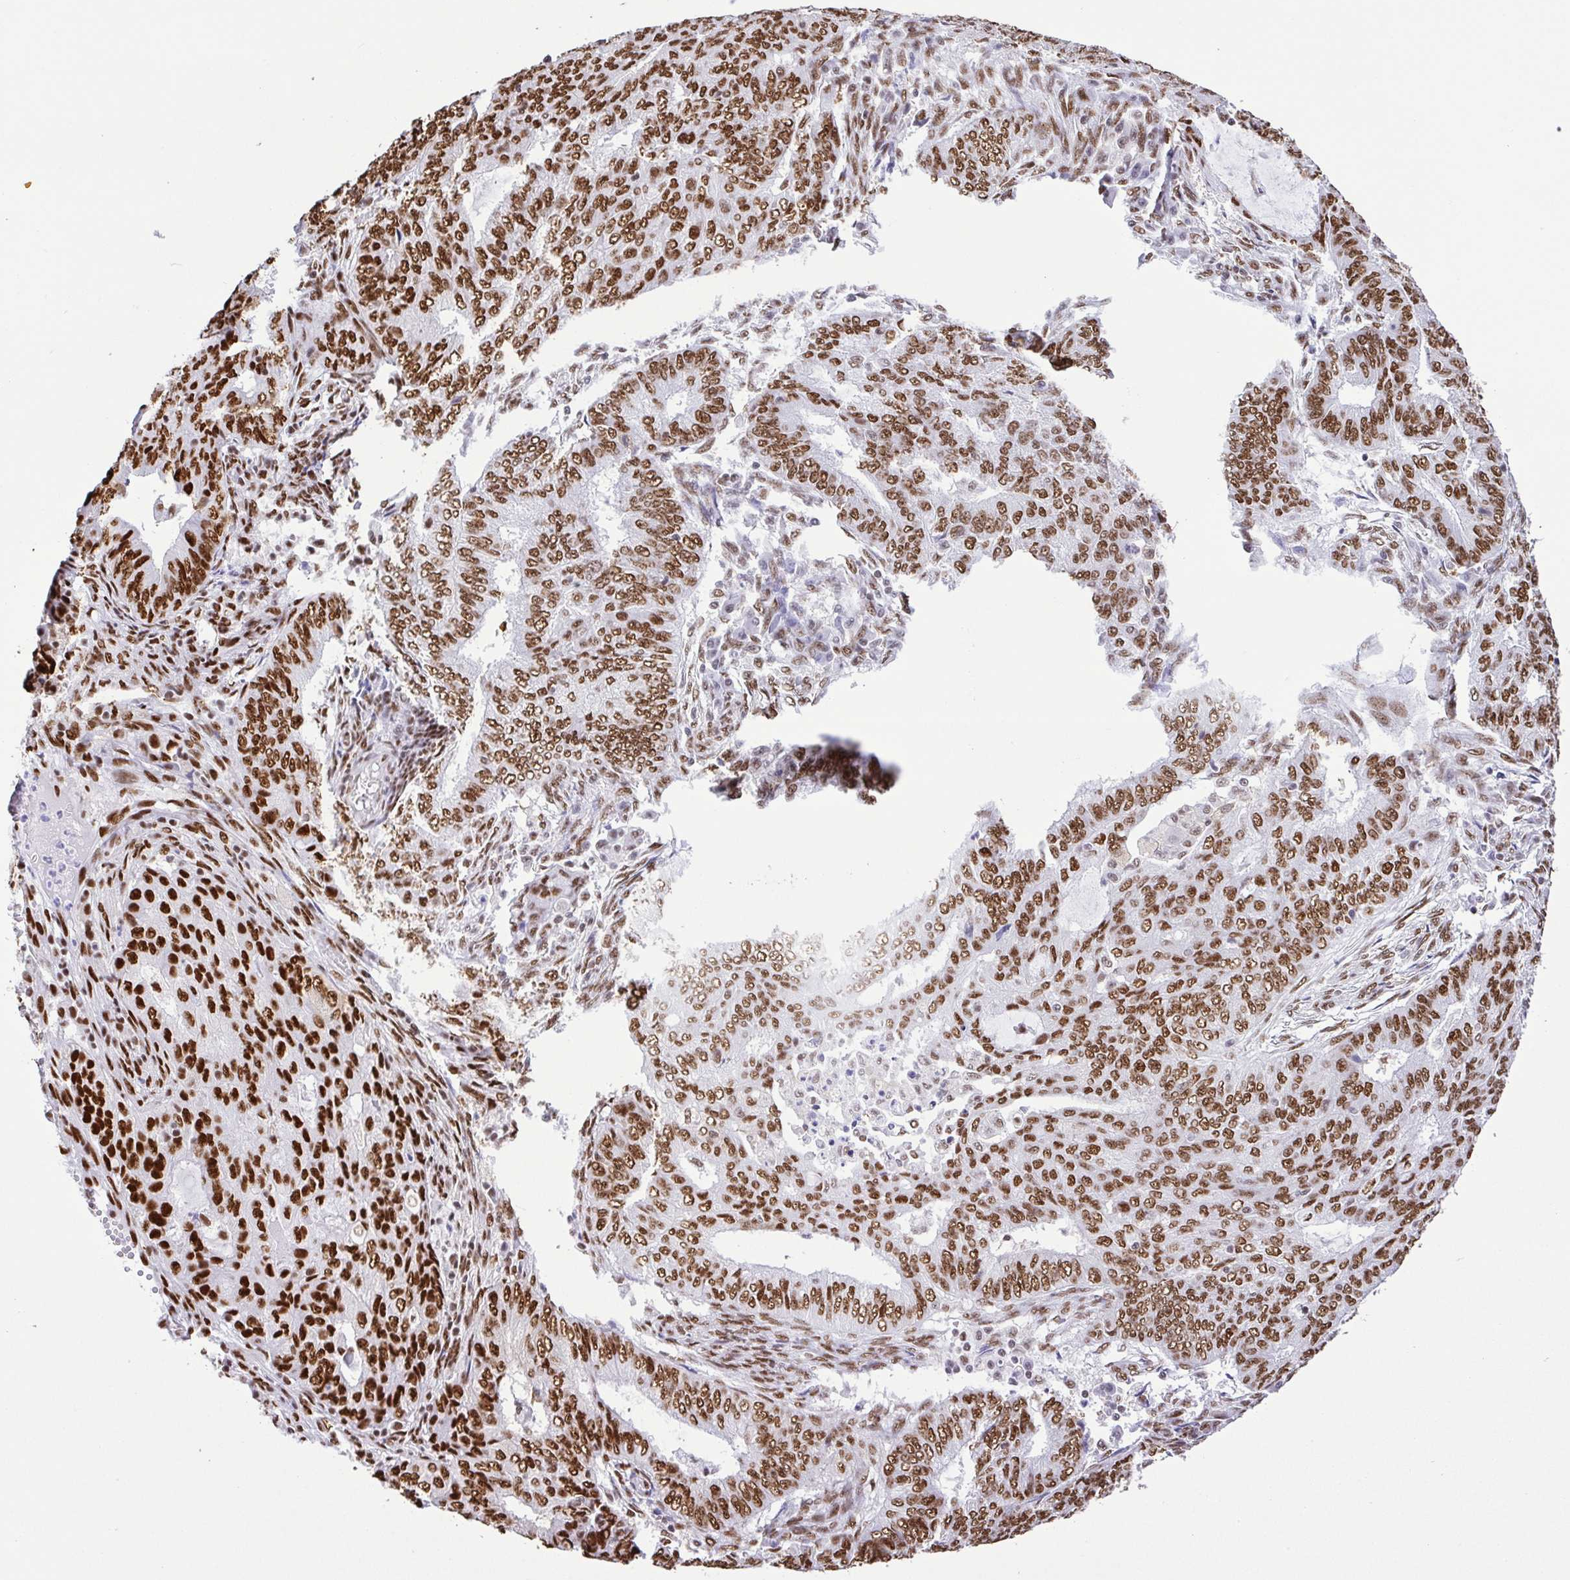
{"staining": {"intensity": "strong", "quantity": ">75%", "location": "nuclear"}, "tissue": "endometrial cancer", "cell_type": "Tumor cells", "image_type": "cancer", "snomed": [{"axis": "morphology", "description": "Adenocarcinoma, NOS"}, {"axis": "topography", "description": "Endometrium"}], "caption": "Protein staining demonstrates strong nuclear staining in approximately >75% of tumor cells in endometrial adenocarcinoma. (IHC, brightfield microscopy, high magnification).", "gene": "TRIM28", "patient": {"sex": "female", "age": 62}}